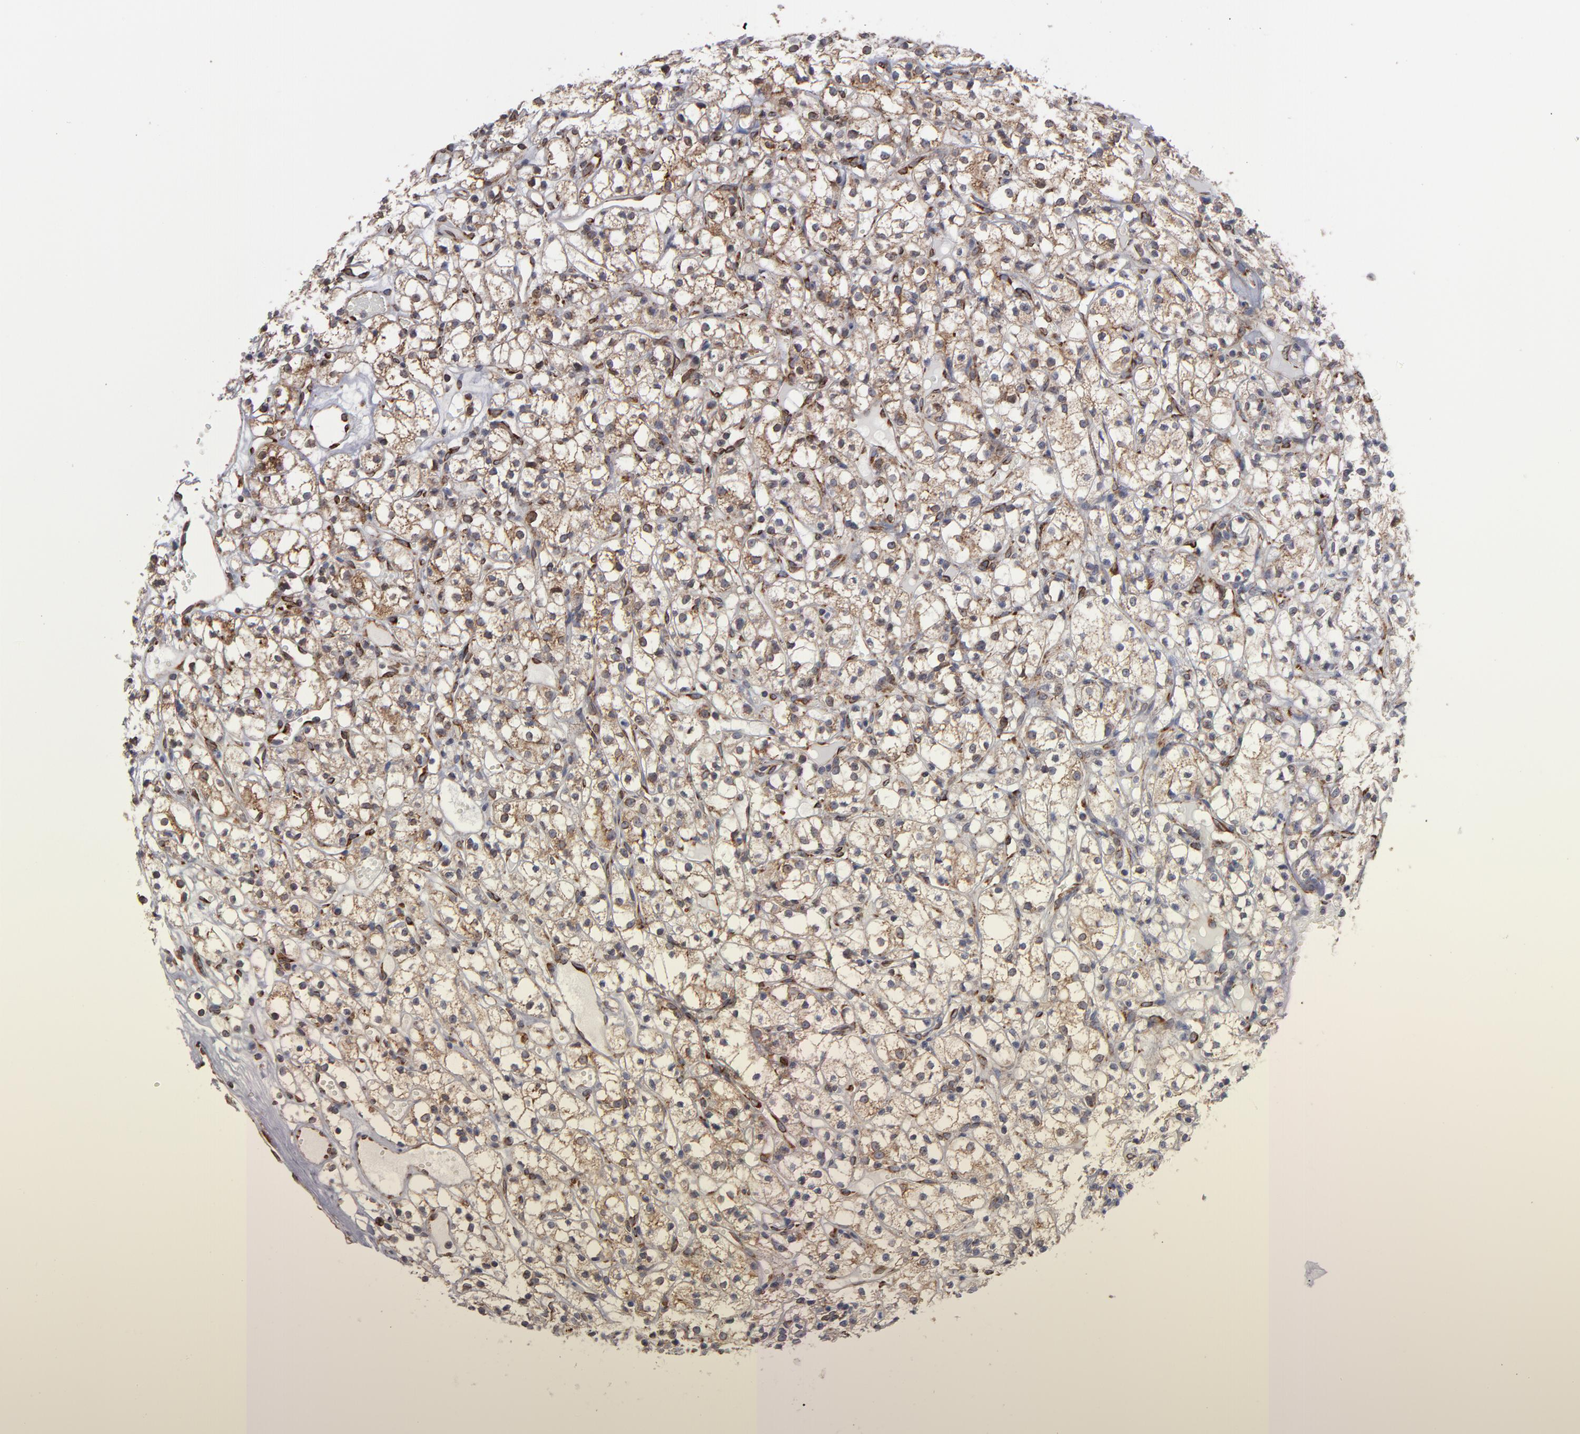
{"staining": {"intensity": "weak", "quantity": ">75%", "location": "cytoplasmic/membranous"}, "tissue": "renal cancer", "cell_type": "Tumor cells", "image_type": "cancer", "snomed": [{"axis": "morphology", "description": "Adenocarcinoma, NOS"}, {"axis": "topography", "description": "Kidney"}], "caption": "This is an image of immunohistochemistry staining of adenocarcinoma (renal), which shows weak expression in the cytoplasmic/membranous of tumor cells.", "gene": "KTN1", "patient": {"sex": "male", "age": 61}}